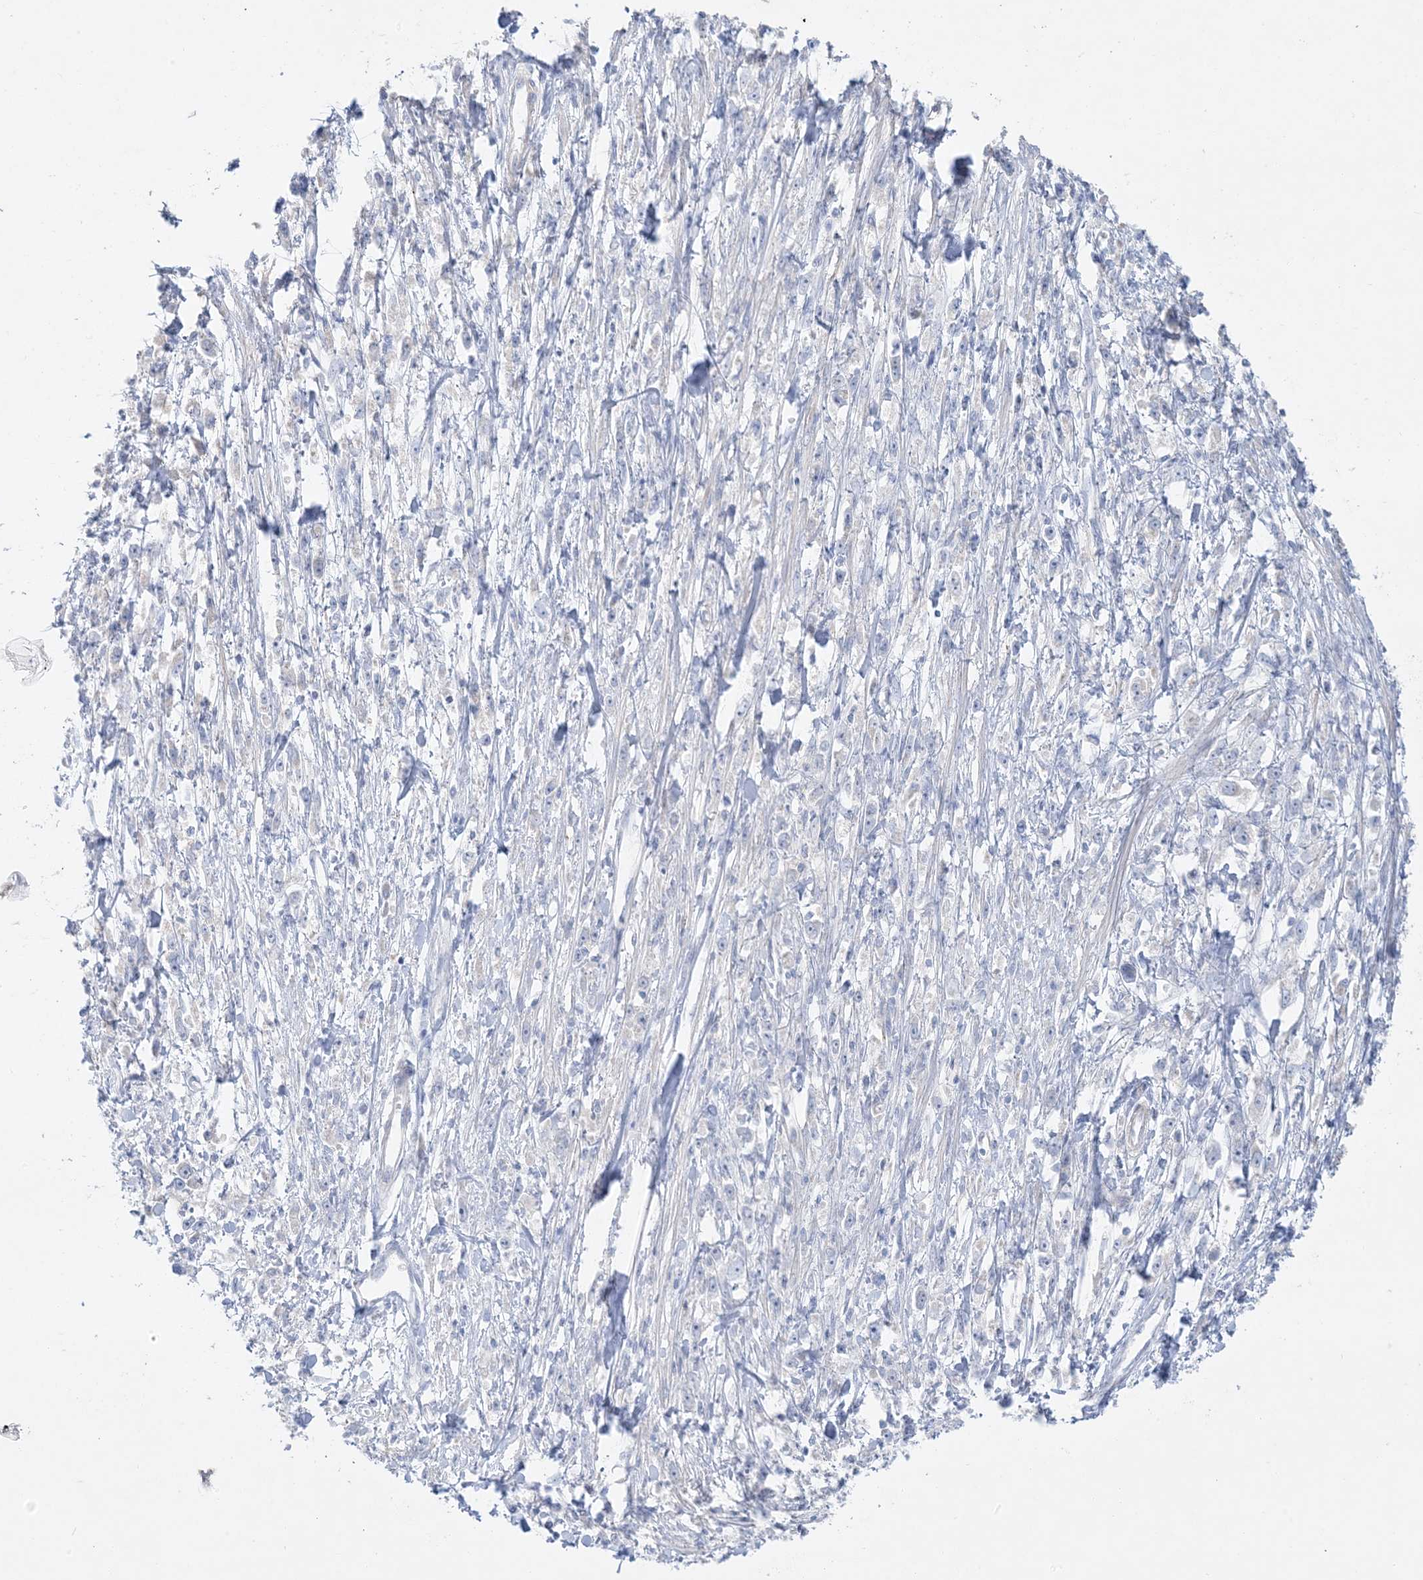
{"staining": {"intensity": "negative", "quantity": "none", "location": "none"}, "tissue": "stomach cancer", "cell_type": "Tumor cells", "image_type": "cancer", "snomed": [{"axis": "morphology", "description": "Adenocarcinoma, NOS"}, {"axis": "topography", "description": "Stomach"}], "caption": "High magnification brightfield microscopy of adenocarcinoma (stomach) stained with DAB (3,3'-diaminobenzidine) (brown) and counterstained with hematoxylin (blue): tumor cells show no significant staining. The staining is performed using DAB (3,3'-diaminobenzidine) brown chromogen with nuclei counter-stained in using hematoxylin.", "gene": "FAM184A", "patient": {"sex": "female", "age": 59}}